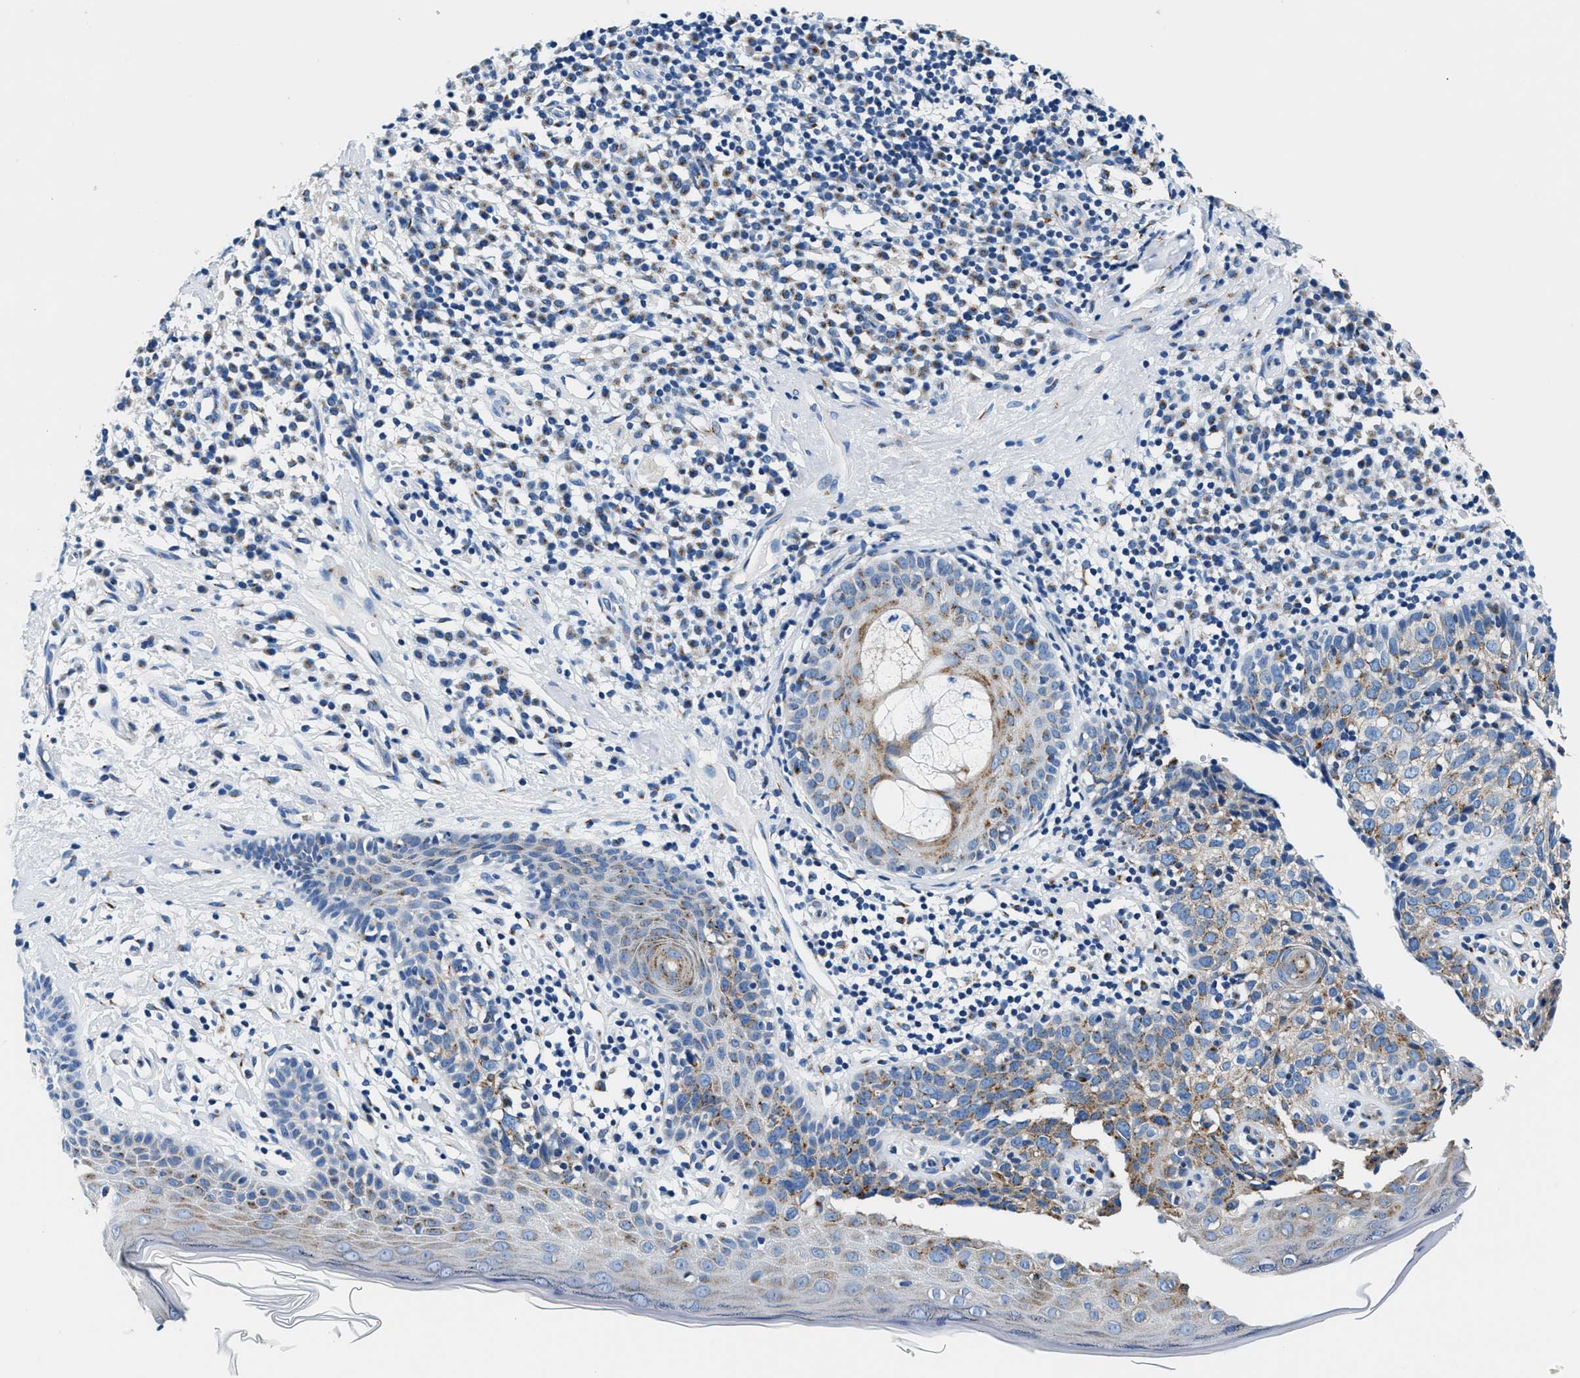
{"staining": {"intensity": "weak", "quantity": "<25%", "location": "cytoplasmic/membranous"}, "tissue": "skin cancer", "cell_type": "Tumor cells", "image_type": "cancer", "snomed": [{"axis": "morphology", "description": "Squamous cell carcinoma in situ, NOS"}, {"axis": "morphology", "description": "Squamous cell carcinoma, NOS"}, {"axis": "topography", "description": "Skin"}], "caption": "The immunohistochemistry (IHC) image has no significant expression in tumor cells of skin cancer tissue. Nuclei are stained in blue.", "gene": "VPS53", "patient": {"sex": "male", "age": 93}}